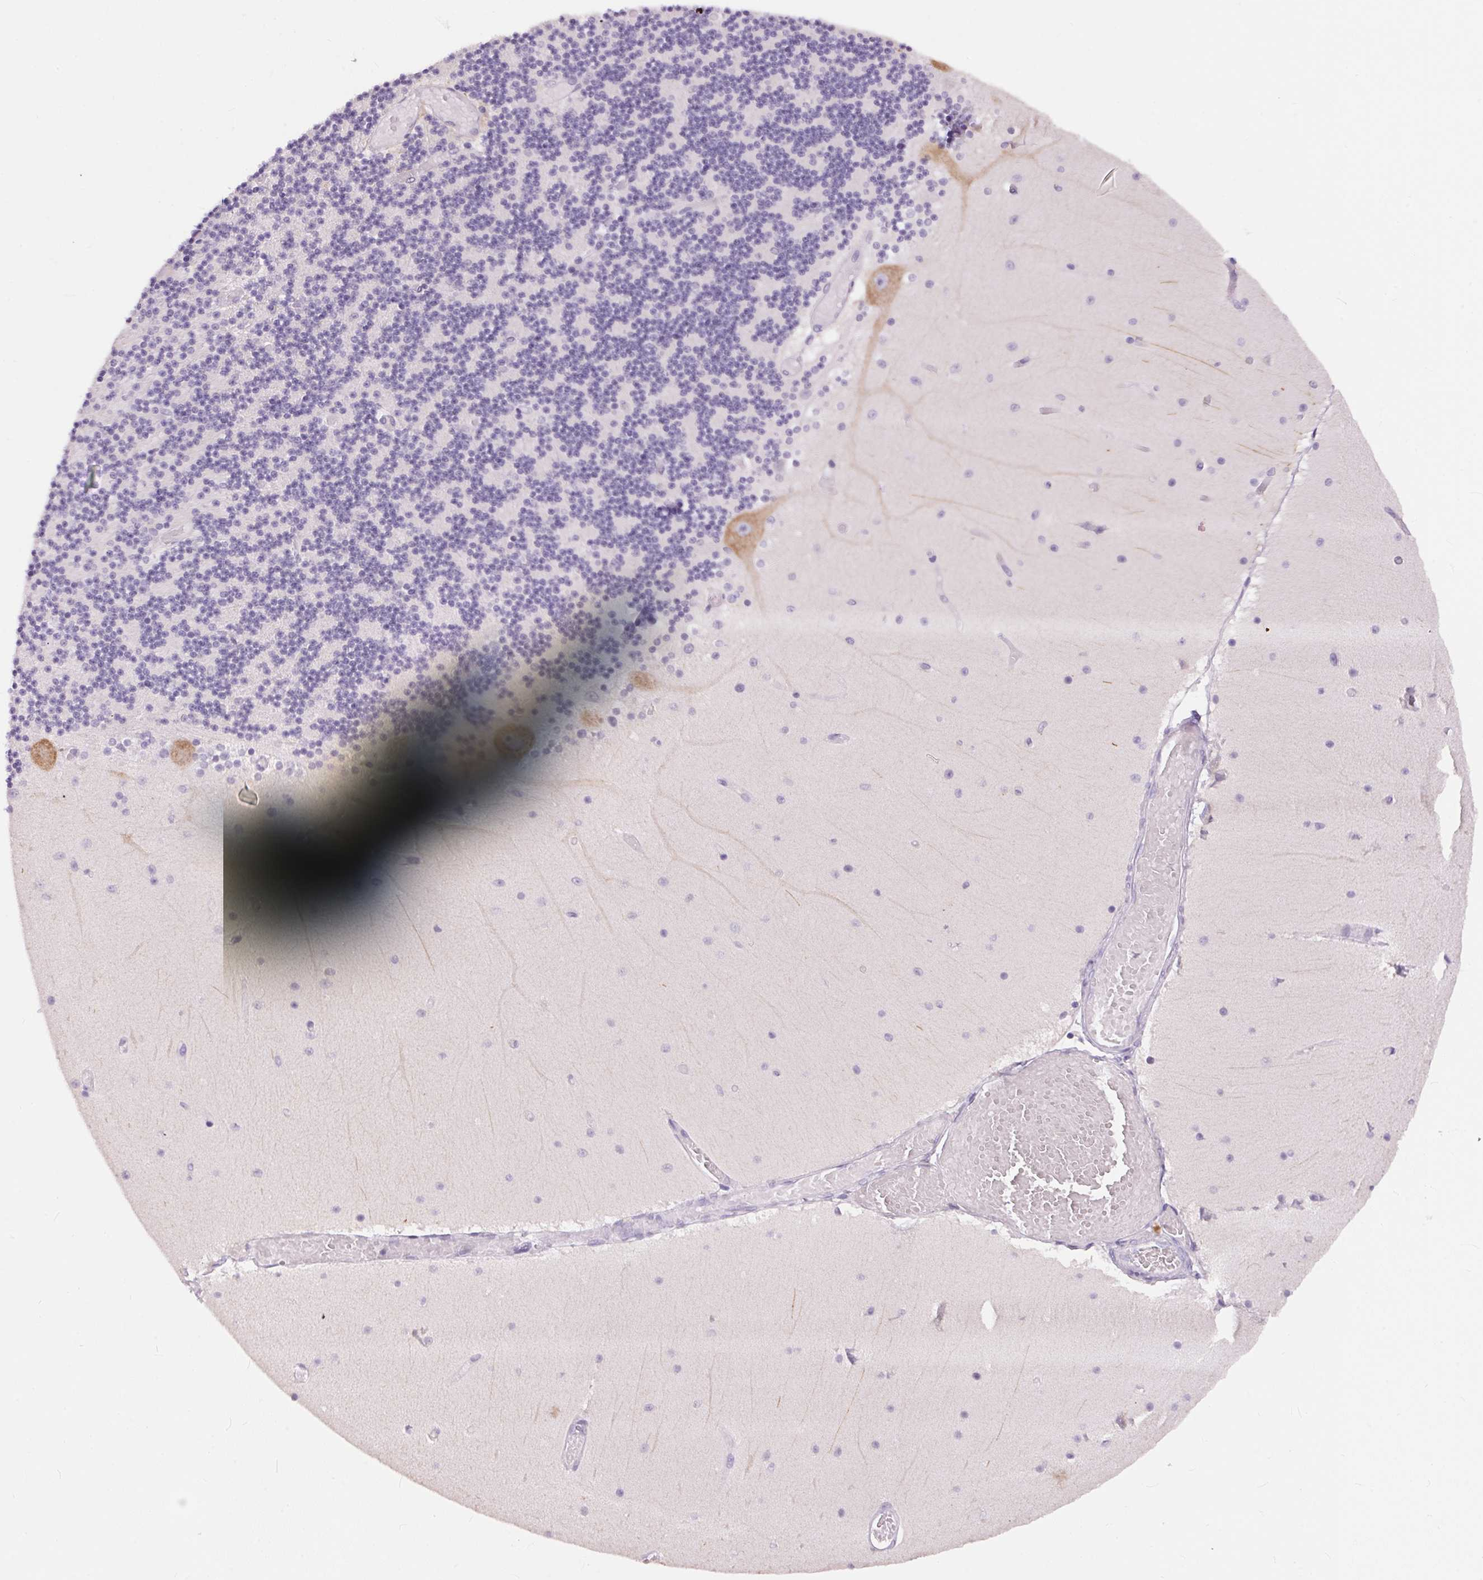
{"staining": {"intensity": "negative", "quantity": "none", "location": "none"}, "tissue": "cerebellum", "cell_type": "Cells in granular layer", "image_type": "normal", "snomed": [{"axis": "morphology", "description": "Normal tissue, NOS"}, {"axis": "topography", "description": "Cerebellum"}], "caption": "Human cerebellum stained for a protein using immunohistochemistry demonstrates no expression in cells in granular layer.", "gene": "PNLIPRP3", "patient": {"sex": "female", "age": 28}}